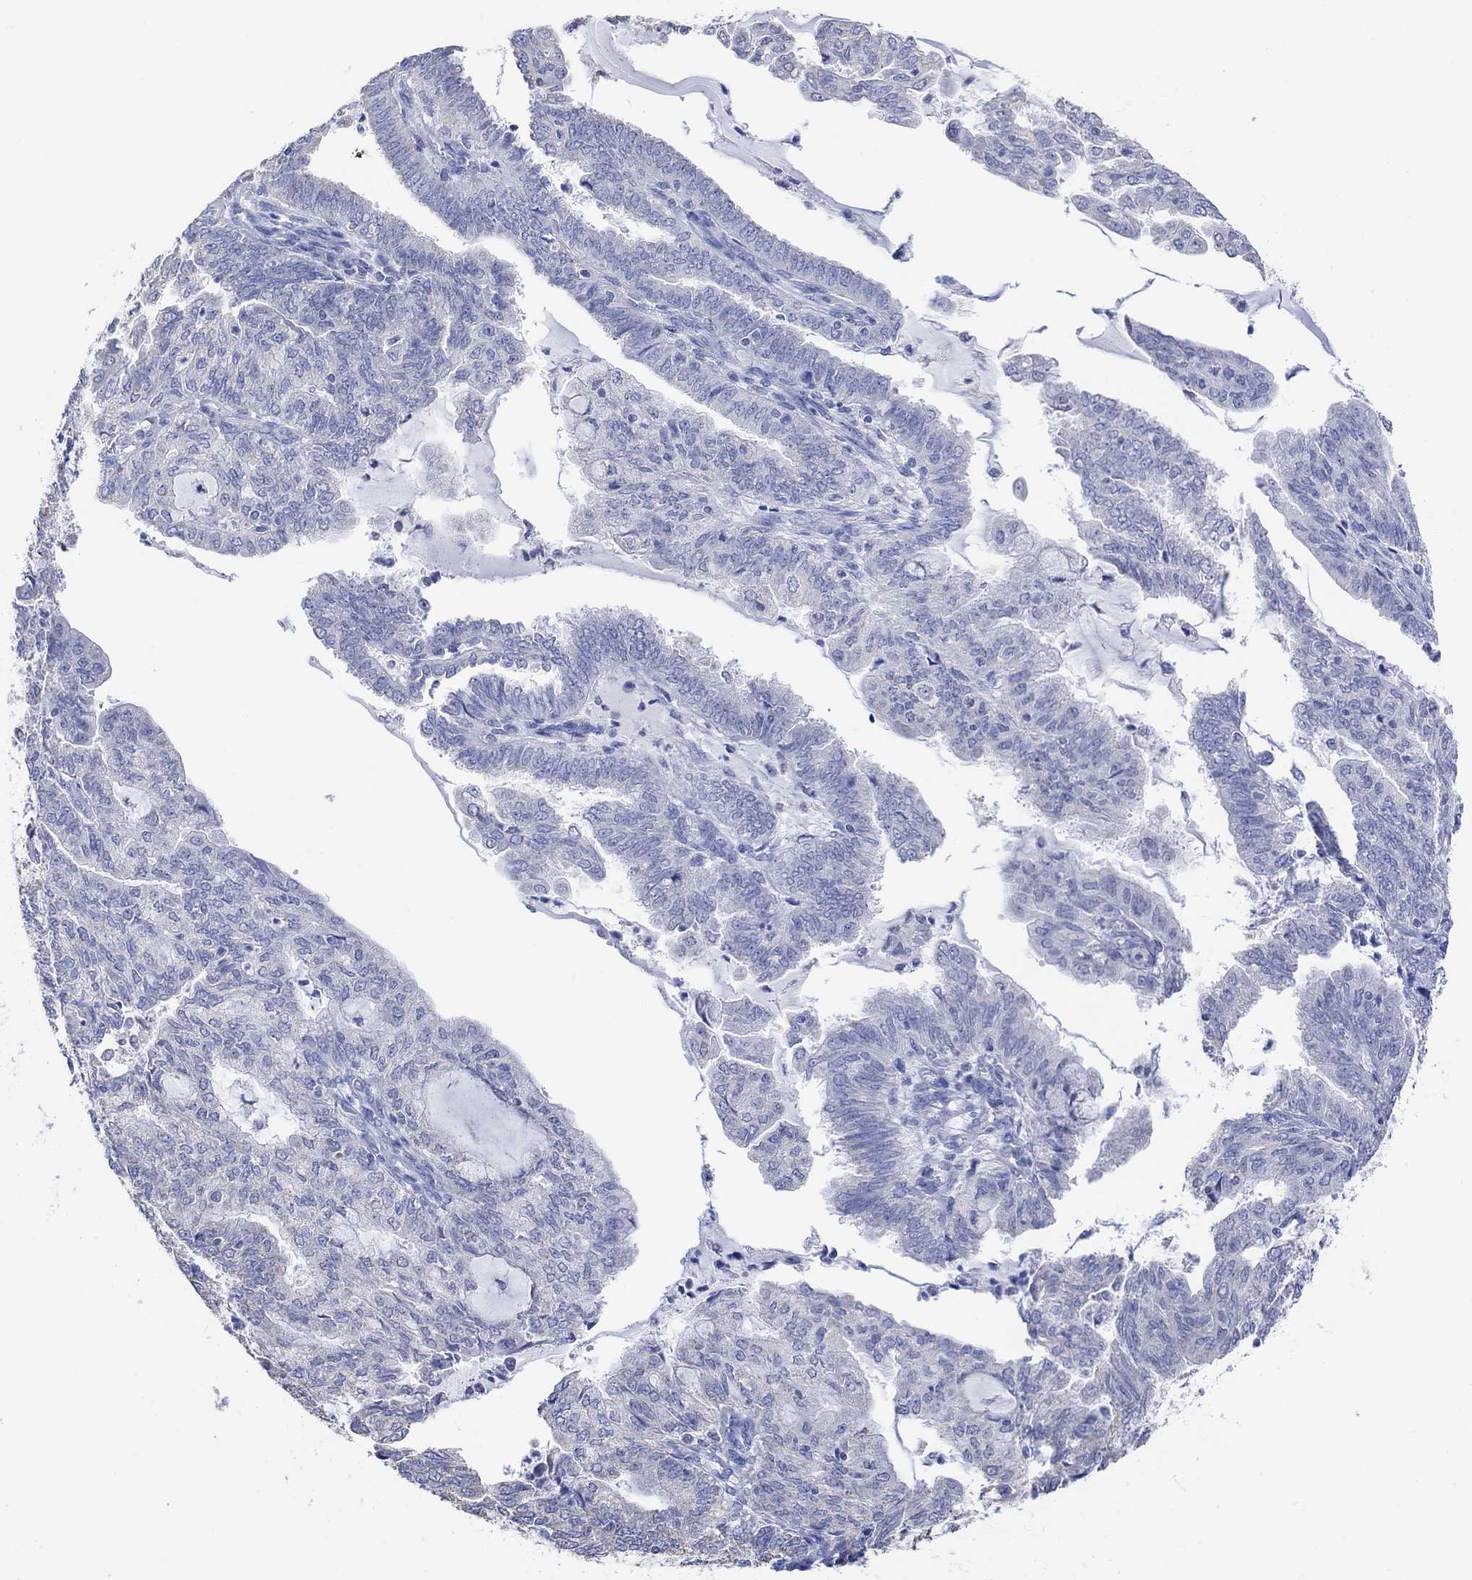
{"staining": {"intensity": "negative", "quantity": "none", "location": "none"}, "tissue": "endometrial cancer", "cell_type": "Tumor cells", "image_type": "cancer", "snomed": [{"axis": "morphology", "description": "Adenocarcinoma, NOS"}, {"axis": "topography", "description": "Endometrium"}], "caption": "High power microscopy micrograph of an IHC image of endometrial adenocarcinoma, revealing no significant positivity in tumor cells.", "gene": "SYT12", "patient": {"sex": "female", "age": 82}}